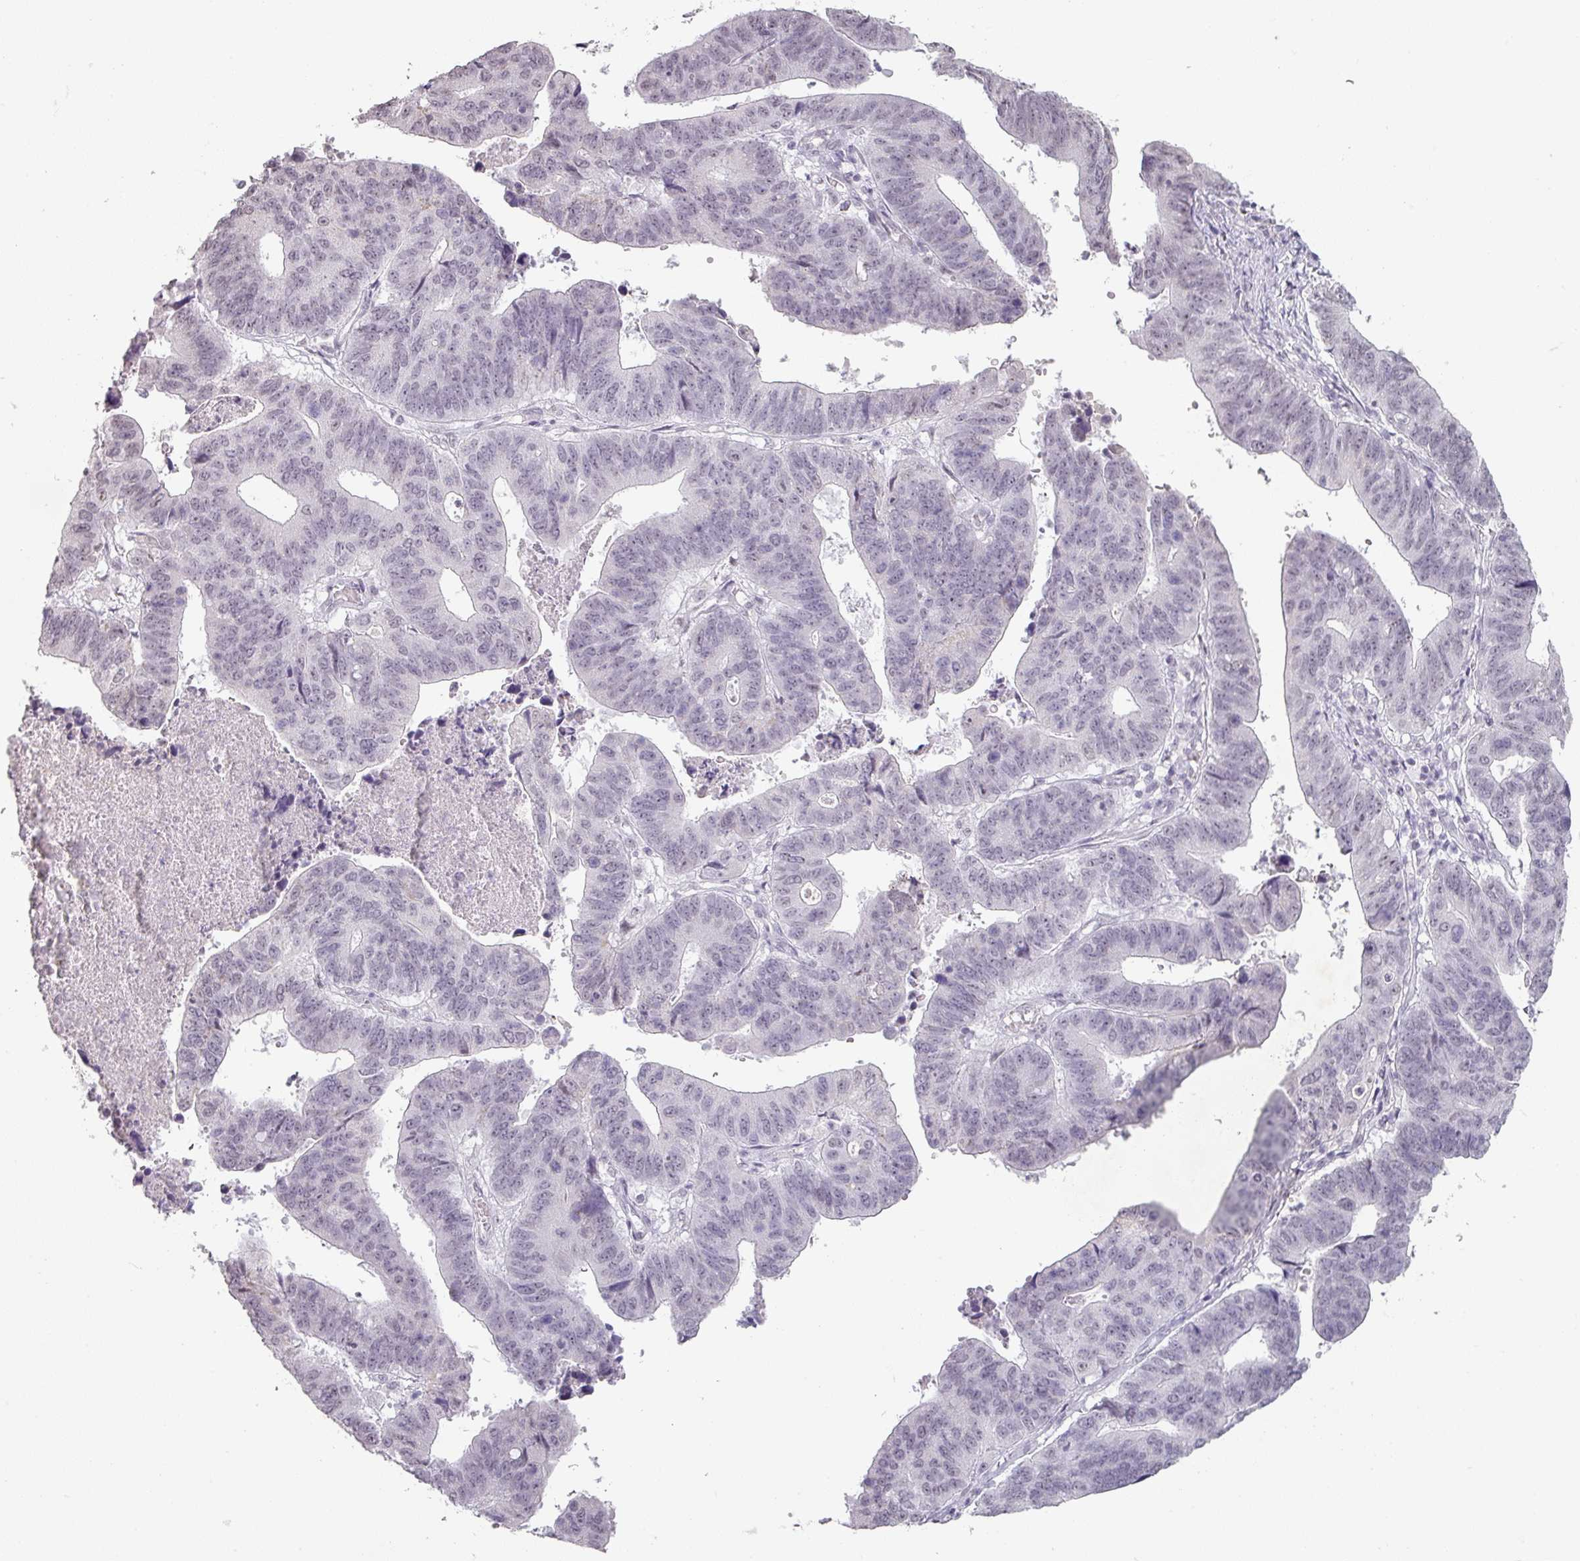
{"staining": {"intensity": "negative", "quantity": "none", "location": "none"}, "tissue": "stomach cancer", "cell_type": "Tumor cells", "image_type": "cancer", "snomed": [{"axis": "morphology", "description": "Adenocarcinoma, NOS"}, {"axis": "topography", "description": "Stomach"}], "caption": "This is an IHC histopathology image of stomach cancer (adenocarcinoma). There is no positivity in tumor cells.", "gene": "SPRR1A", "patient": {"sex": "male", "age": 59}}